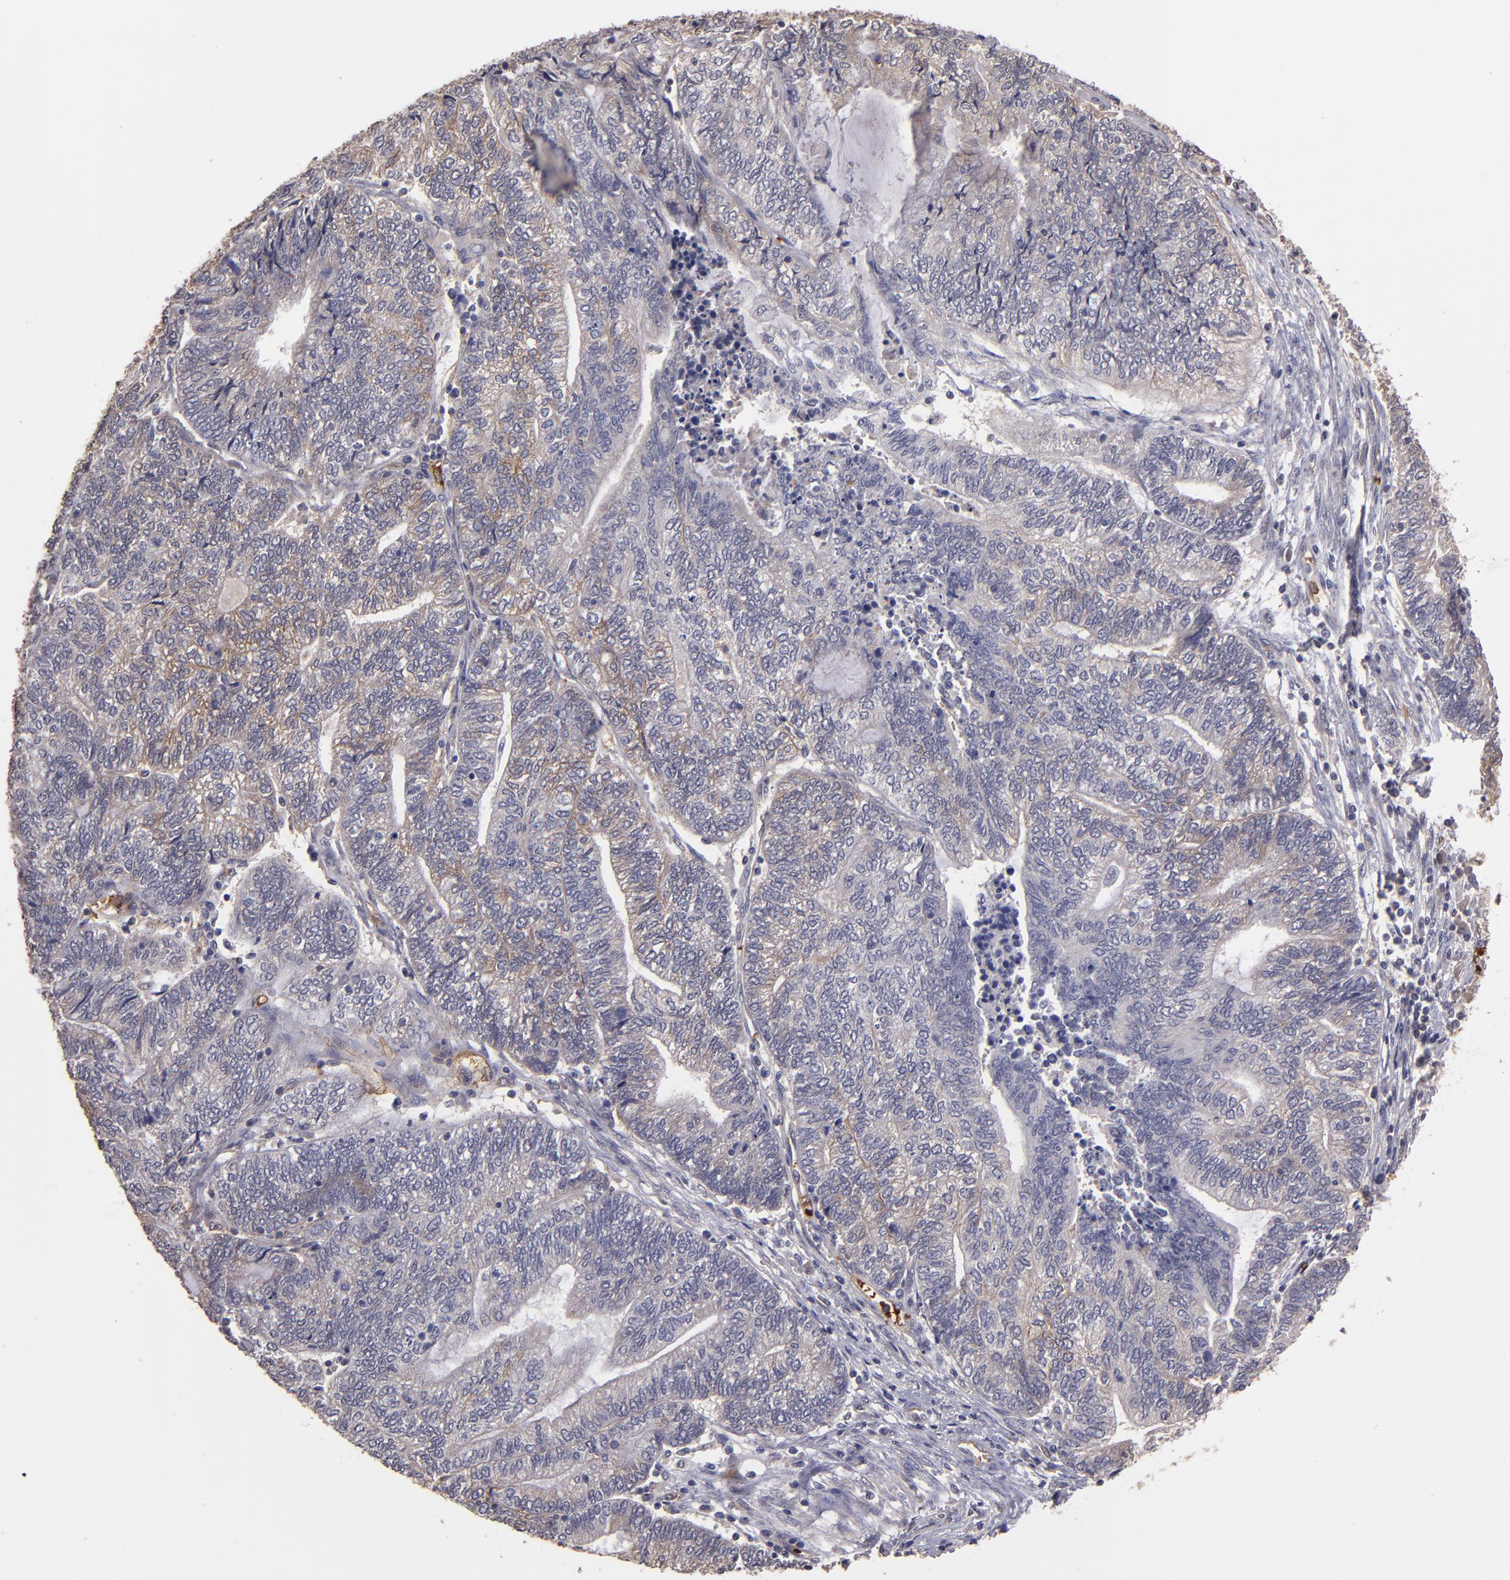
{"staining": {"intensity": "weak", "quantity": ">75%", "location": "cytoplasmic/membranous"}, "tissue": "endometrial cancer", "cell_type": "Tumor cells", "image_type": "cancer", "snomed": [{"axis": "morphology", "description": "Adenocarcinoma, NOS"}, {"axis": "topography", "description": "Uterus"}, {"axis": "topography", "description": "Endometrium"}], "caption": "Immunohistochemistry (IHC) photomicrograph of neoplastic tissue: human endometrial cancer (adenocarcinoma) stained using immunohistochemistry reveals low levels of weak protein expression localized specifically in the cytoplasmic/membranous of tumor cells, appearing as a cytoplasmic/membranous brown color.", "gene": "SERPINC1", "patient": {"sex": "female", "age": 70}}